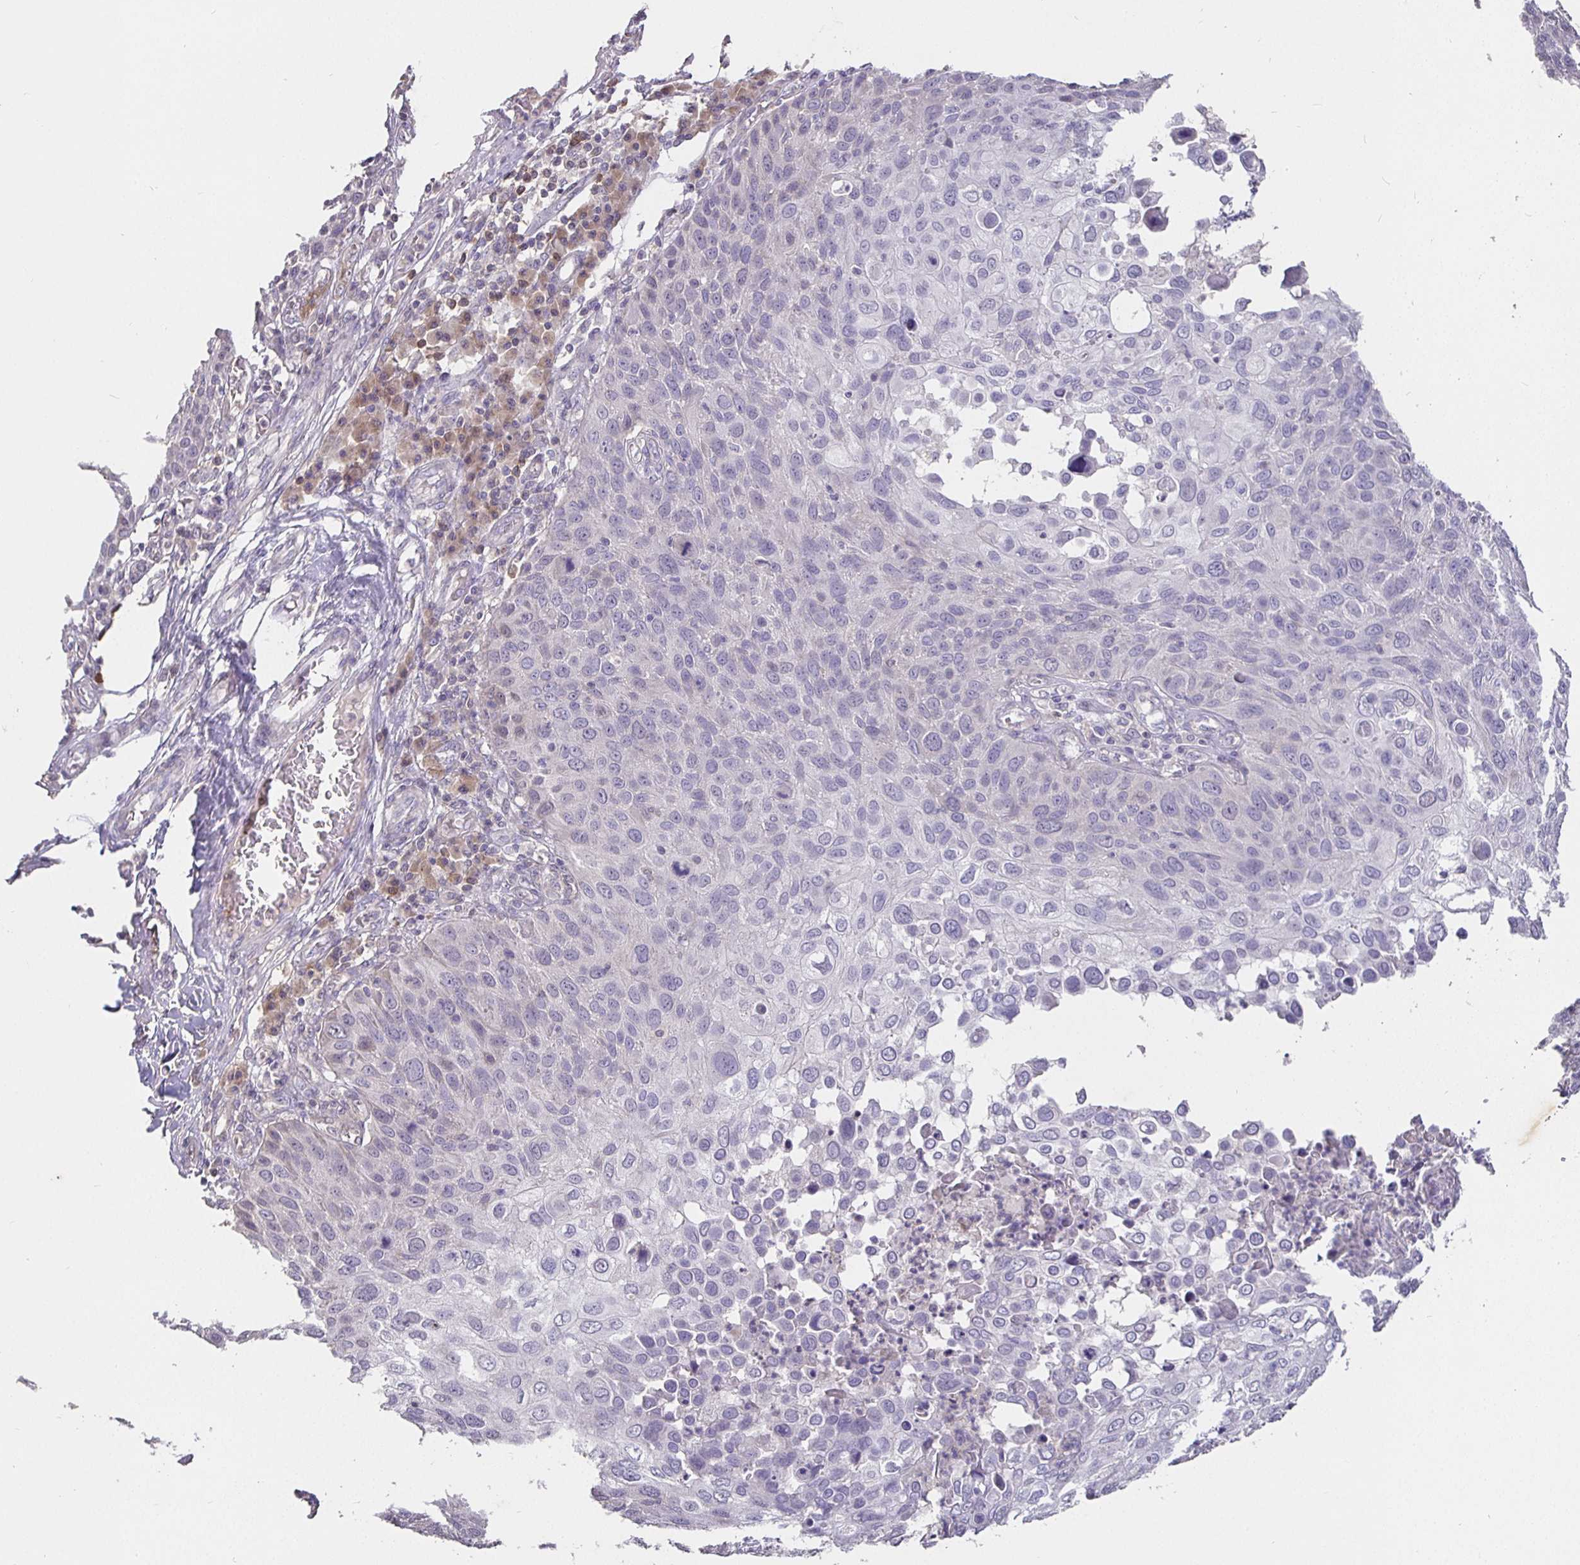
{"staining": {"intensity": "negative", "quantity": "none", "location": "none"}, "tissue": "skin cancer", "cell_type": "Tumor cells", "image_type": "cancer", "snomed": [{"axis": "morphology", "description": "Squamous cell carcinoma, NOS"}, {"axis": "topography", "description": "Skin"}], "caption": "A histopathology image of skin cancer (squamous cell carcinoma) stained for a protein displays no brown staining in tumor cells.", "gene": "SHISA4", "patient": {"sex": "male", "age": 87}}